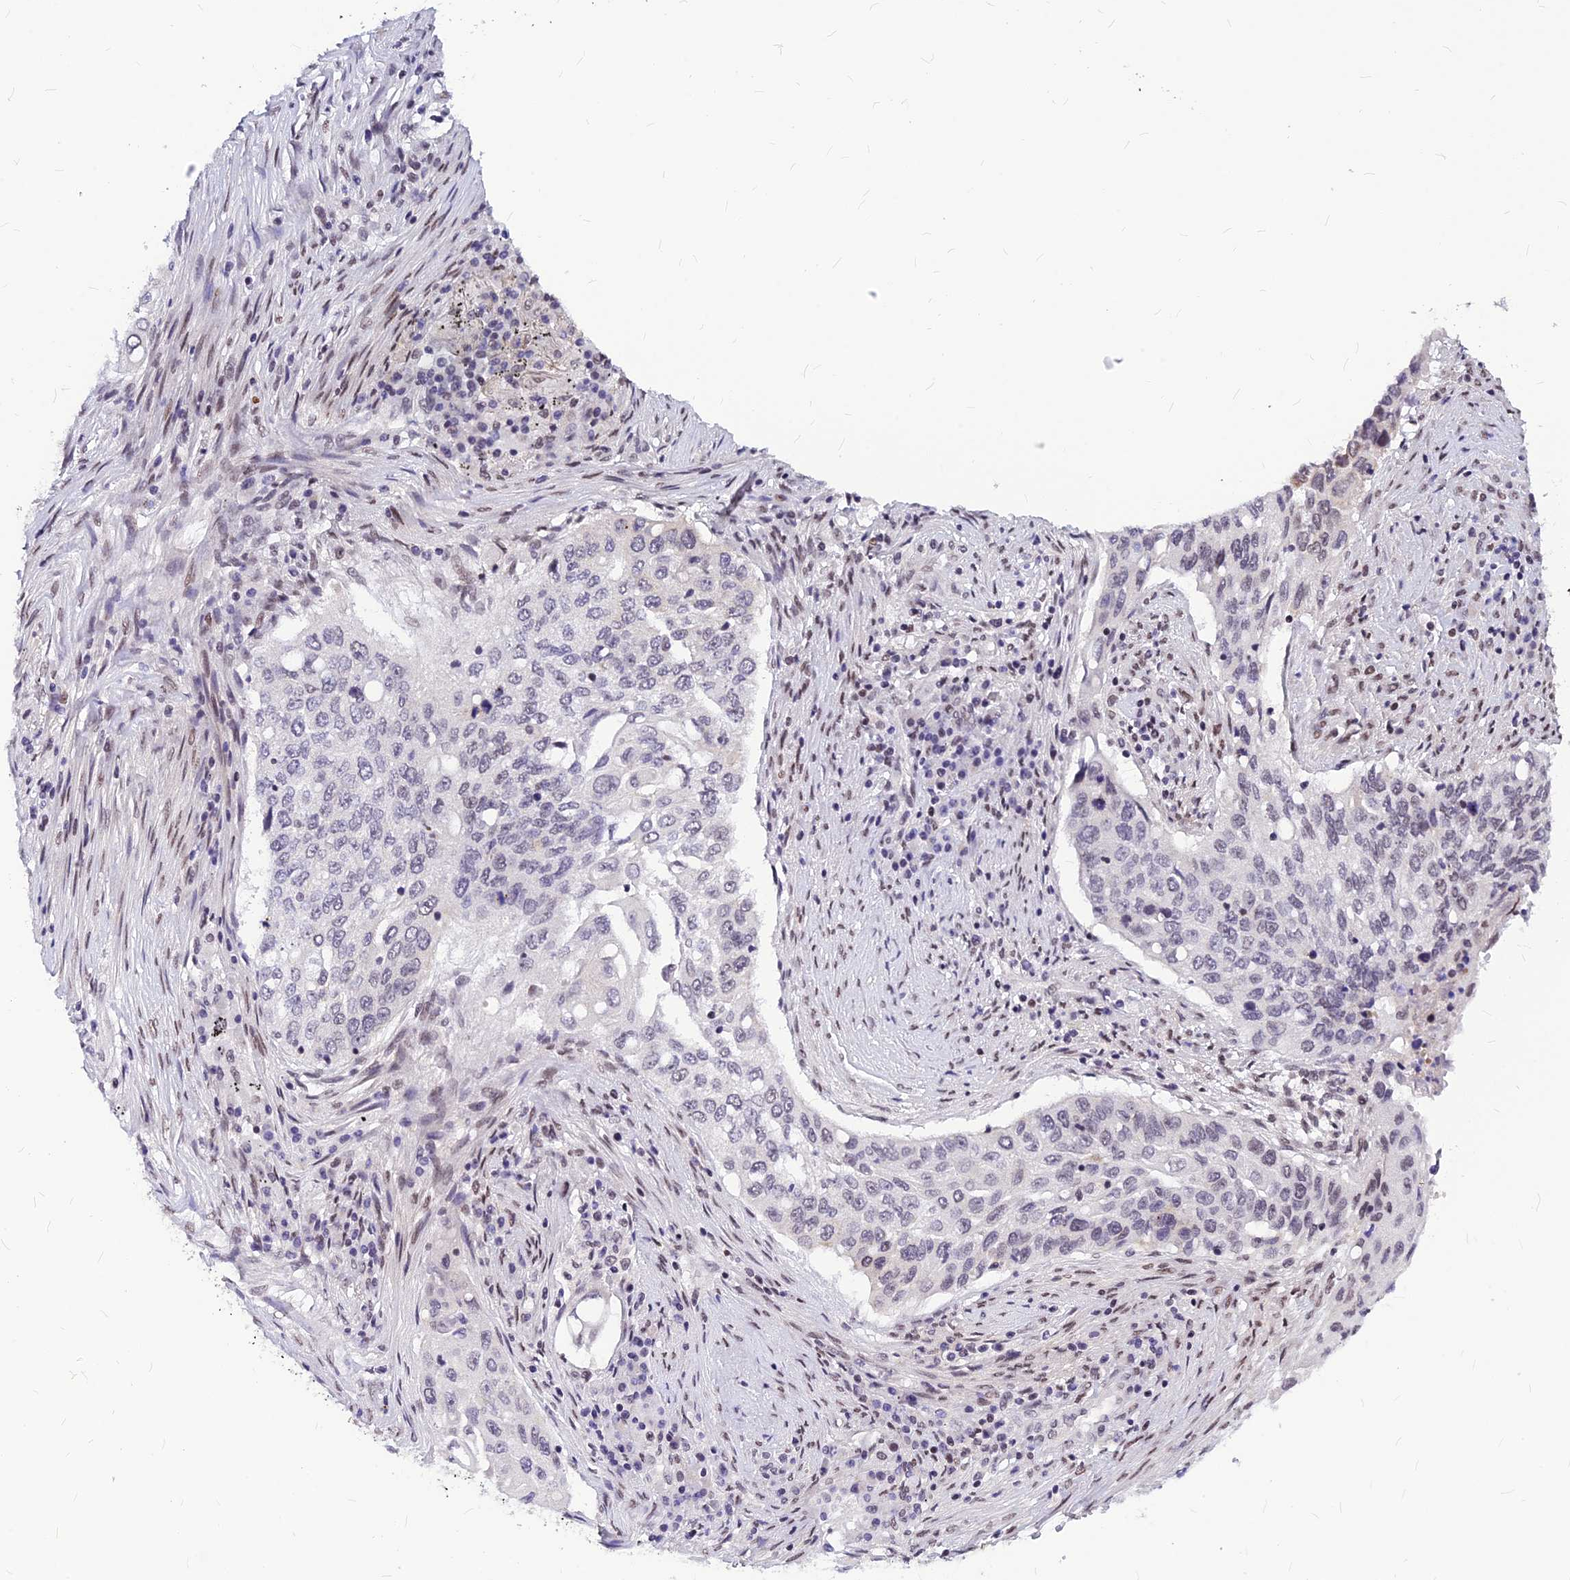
{"staining": {"intensity": "negative", "quantity": "none", "location": "none"}, "tissue": "lung cancer", "cell_type": "Tumor cells", "image_type": "cancer", "snomed": [{"axis": "morphology", "description": "Squamous cell carcinoma, NOS"}, {"axis": "topography", "description": "Lung"}], "caption": "Immunohistochemical staining of lung squamous cell carcinoma exhibits no significant positivity in tumor cells.", "gene": "KCTD13", "patient": {"sex": "female", "age": 63}}